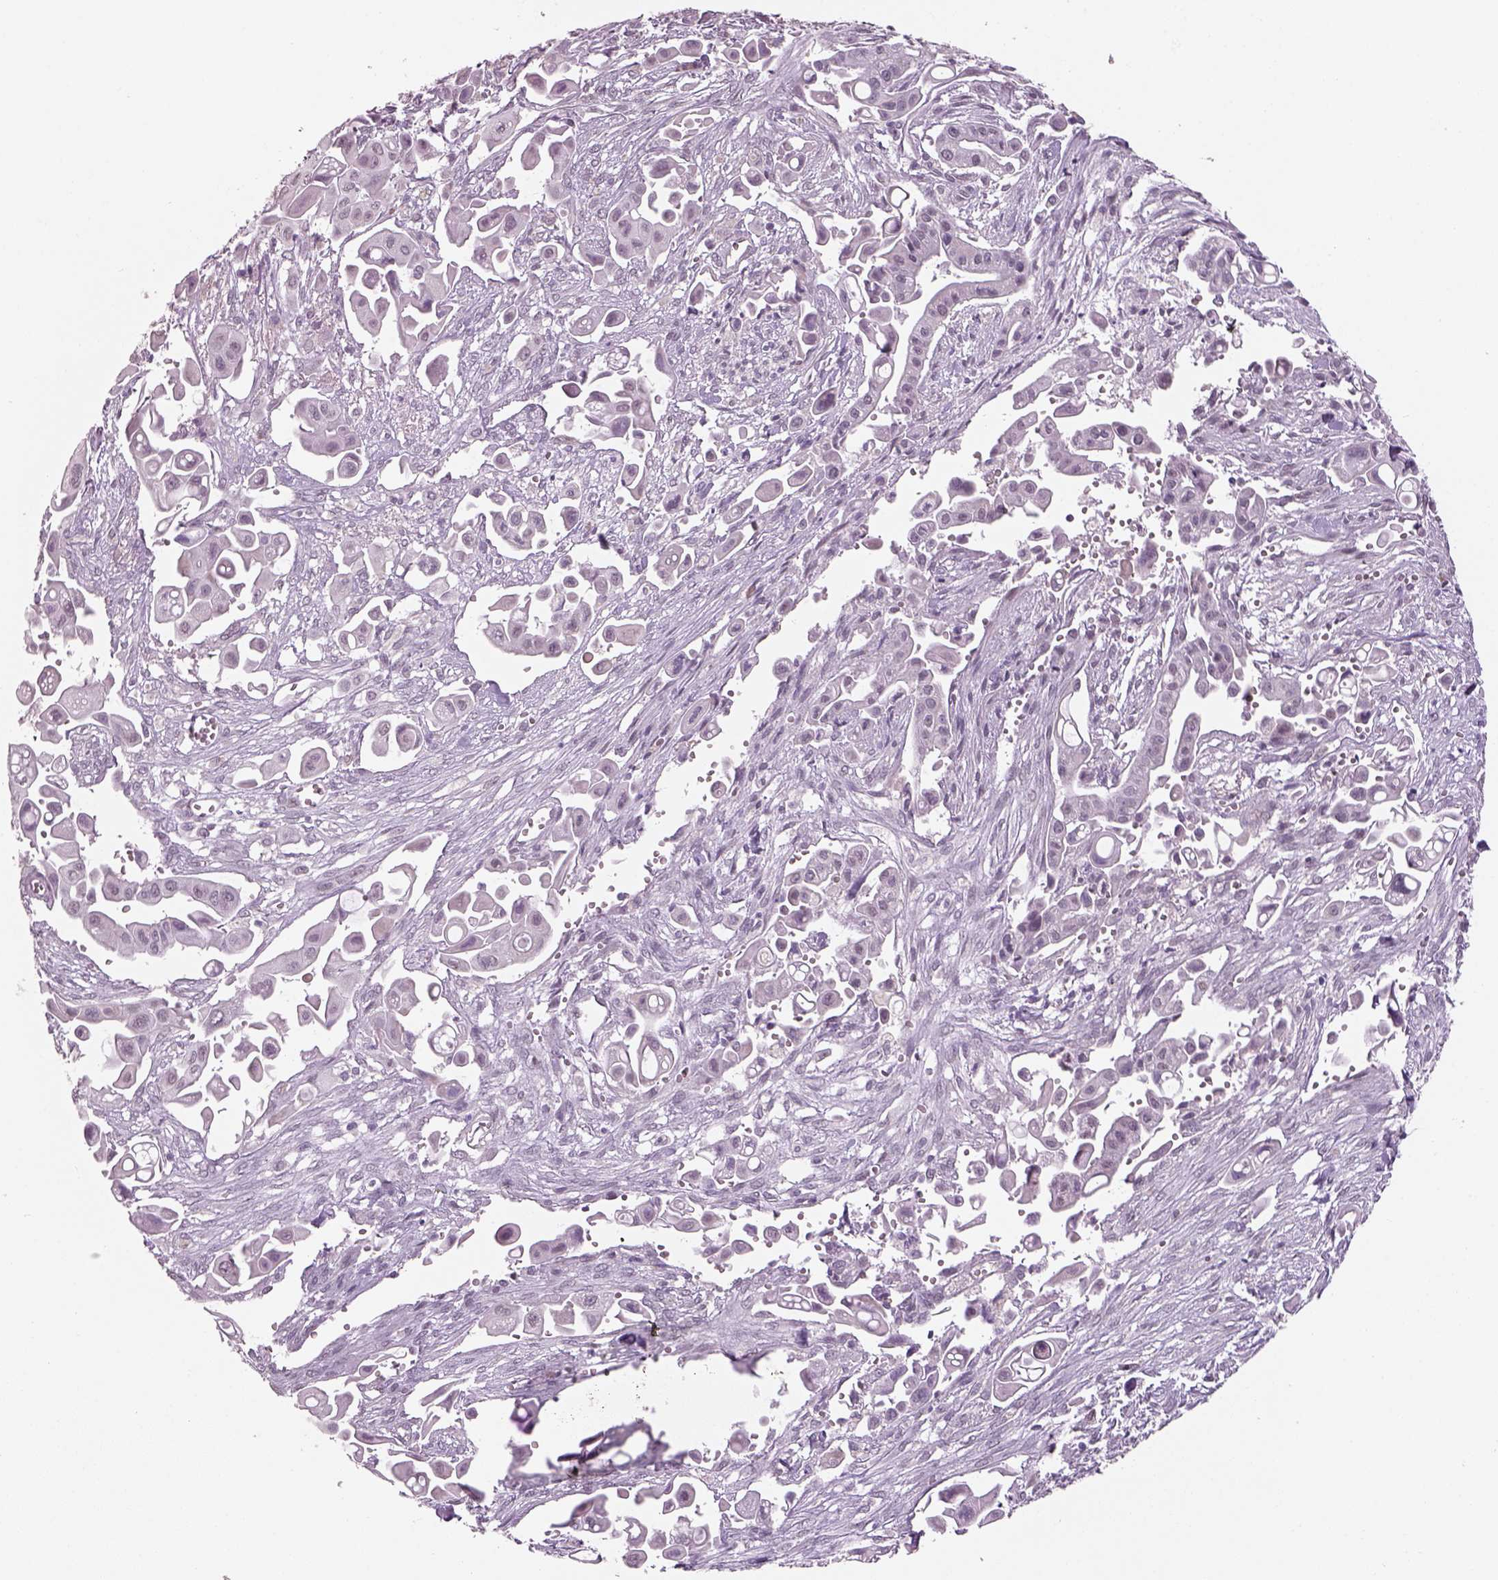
{"staining": {"intensity": "negative", "quantity": "none", "location": "none"}, "tissue": "pancreatic cancer", "cell_type": "Tumor cells", "image_type": "cancer", "snomed": [{"axis": "morphology", "description": "Adenocarcinoma, NOS"}, {"axis": "topography", "description": "Pancreas"}], "caption": "Pancreatic cancer (adenocarcinoma) was stained to show a protein in brown. There is no significant staining in tumor cells. (DAB (3,3'-diaminobenzidine) immunohistochemistry (IHC) with hematoxylin counter stain).", "gene": "NAT8", "patient": {"sex": "male", "age": 50}}